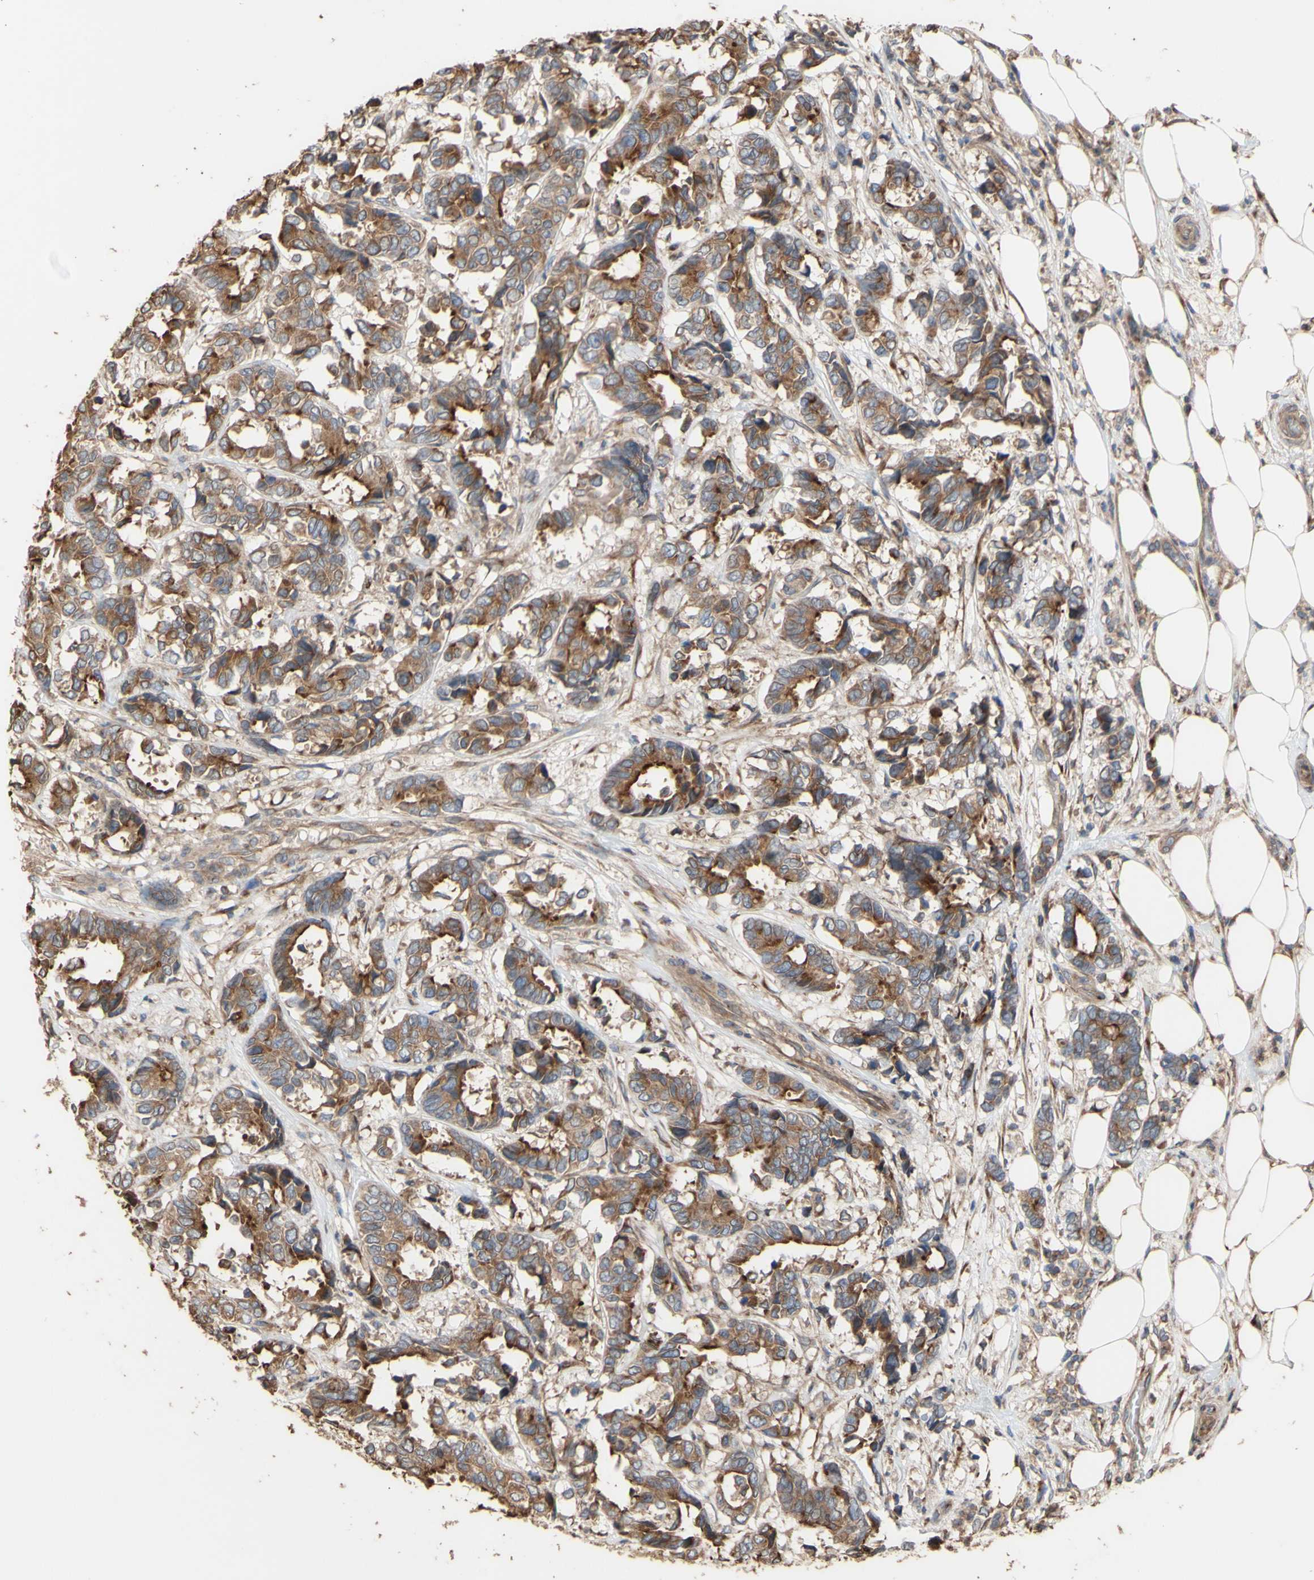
{"staining": {"intensity": "moderate", "quantity": ">75%", "location": "cytoplasmic/membranous"}, "tissue": "breast cancer", "cell_type": "Tumor cells", "image_type": "cancer", "snomed": [{"axis": "morphology", "description": "Duct carcinoma"}, {"axis": "topography", "description": "Breast"}], "caption": "Breast cancer (invasive ductal carcinoma) tissue demonstrates moderate cytoplasmic/membranous positivity in about >75% of tumor cells", "gene": "NECTIN3", "patient": {"sex": "female", "age": 87}}